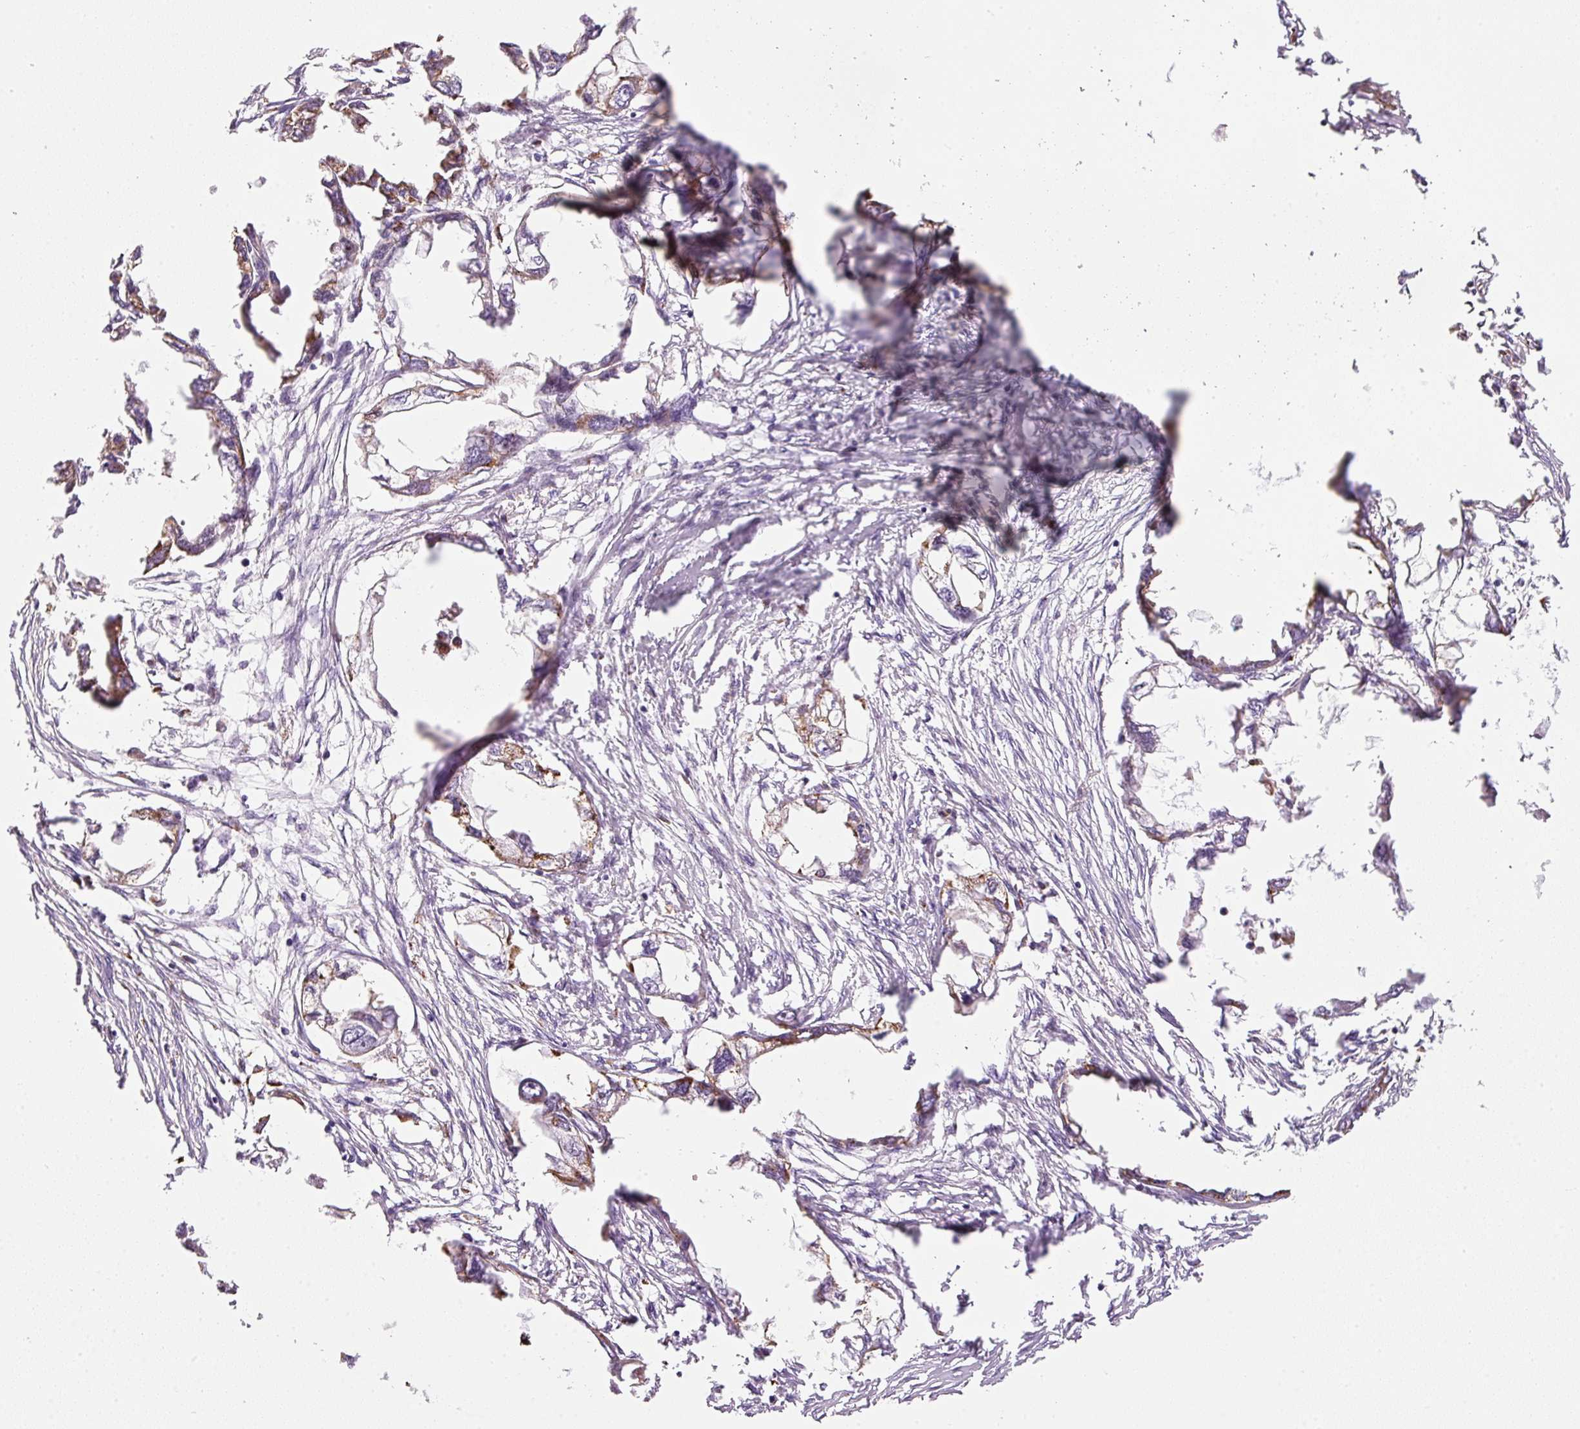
{"staining": {"intensity": "weak", "quantity": "25%-75%", "location": "cytoplasmic/membranous"}, "tissue": "endometrial cancer", "cell_type": "Tumor cells", "image_type": "cancer", "snomed": [{"axis": "morphology", "description": "Adenocarcinoma, NOS"}, {"axis": "morphology", "description": "Adenocarcinoma, metastatic, NOS"}, {"axis": "topography", "description": "Adipose tissue"}, {"axis": "topography", "description": "Endometrium"}], "caption": "Human metastatic adenocarcinoma (endometrial) stained for a protein (brown) reveals weak cytoplasmic/membranous positive expression in about 25%-75% of tumor cells.", "gene": "ZNF639", "patient": {"sex": "female", "age": 67}}